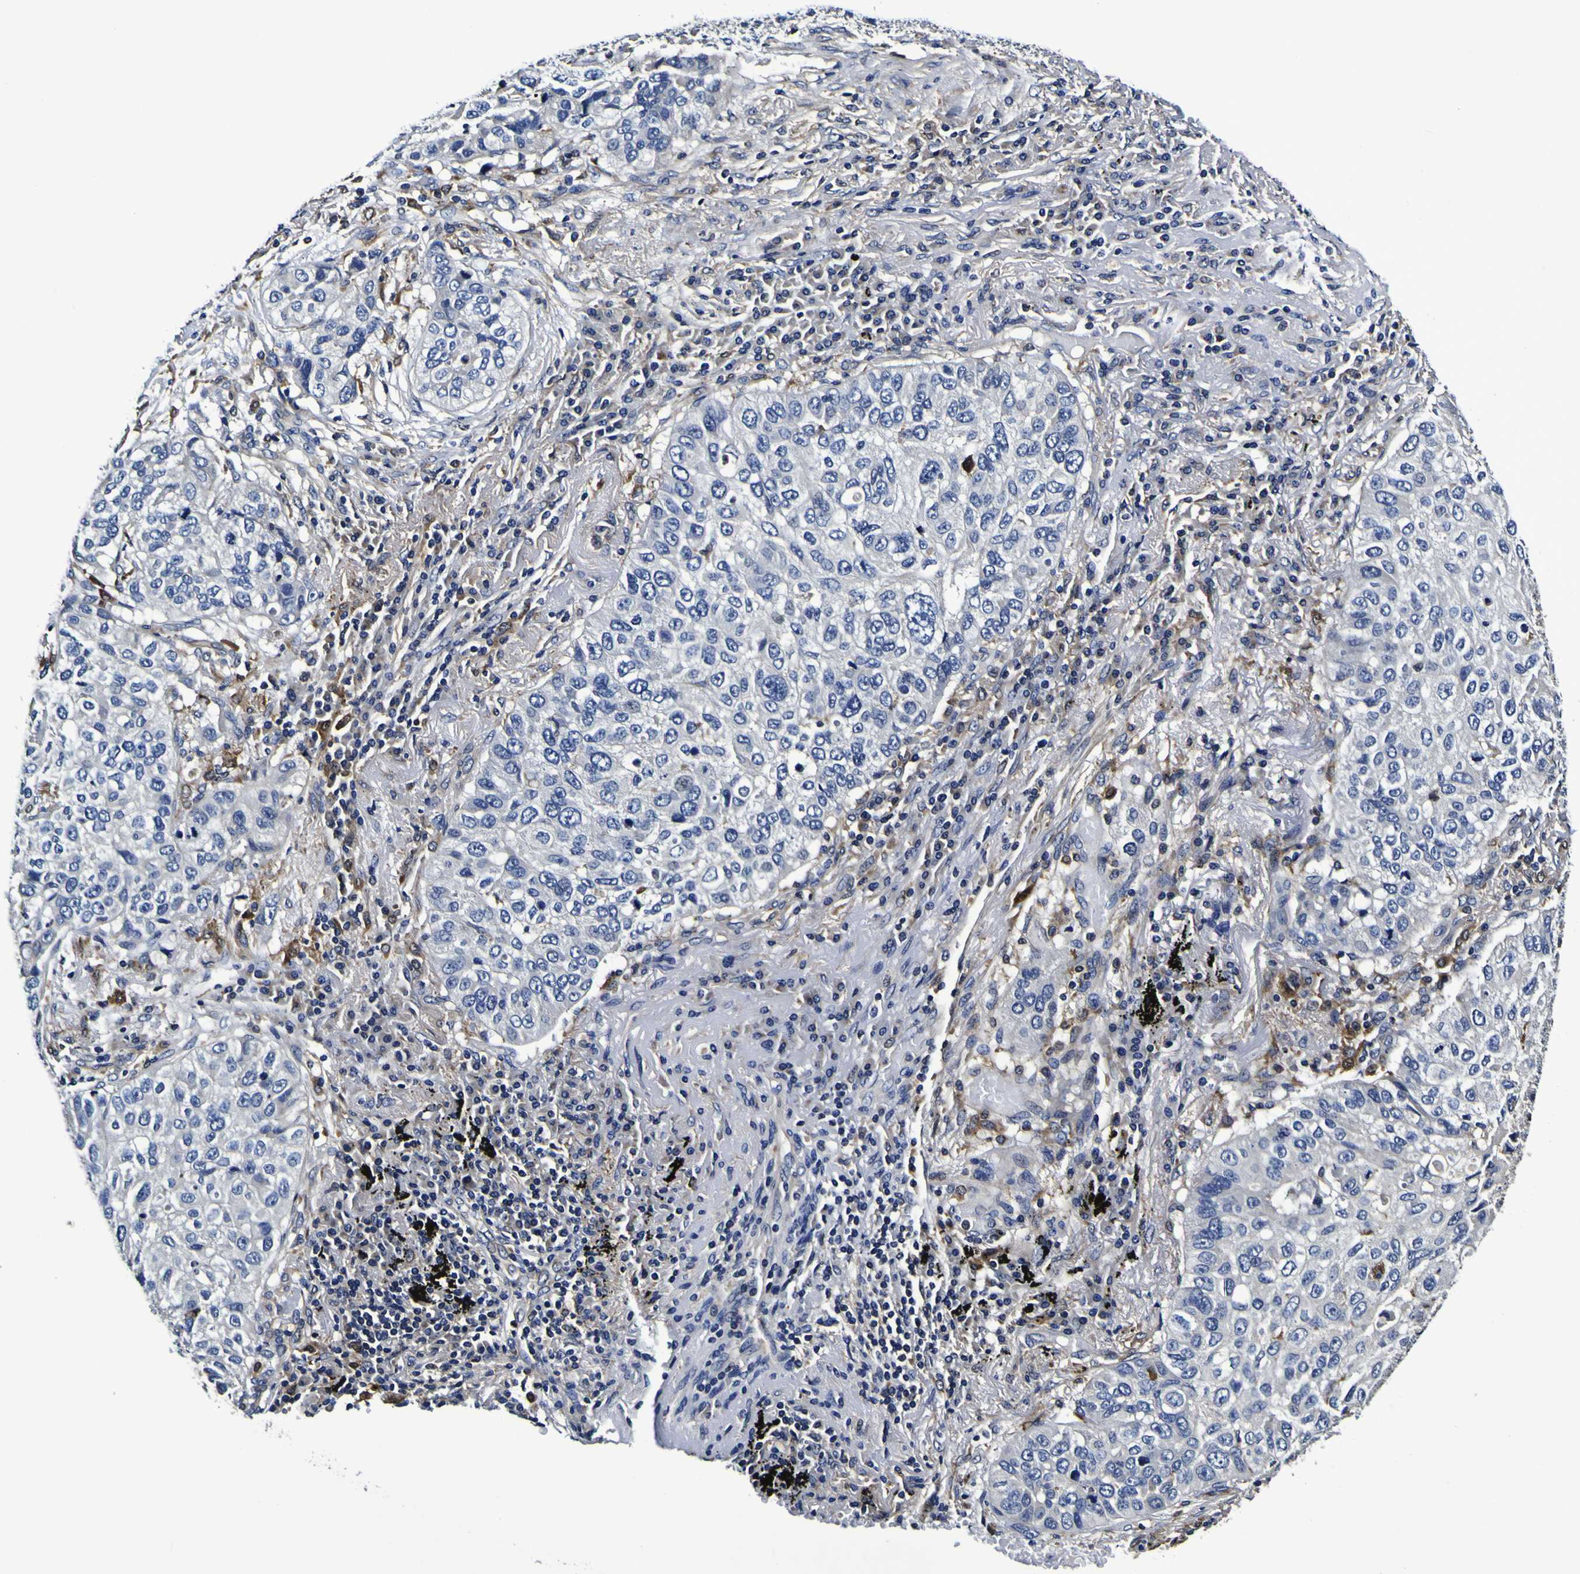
{"staining": {"intensity": "negative", "quantity": "none", "location": "none"}, "tissue": "lung cancer", "cell_type": "Tumor cells", "image_type": "cancer", "snomed": [{"axis": "morphology", "description": "Squamous cell carcinoma, NOS"}, {"axis": "topography", "description": "Lung"}], "caption": "Immunohistochemistry histopathology image of lung squamous cell carcinoma stained for a protein (brown), which demonstrates no expression in tumor cells. The staining was performed using DAB to visualize the protein expression in brown, while the nuclei were stained in blue with hematoxylin (Magnification: 20x).", "gene": "GPX1", "patient": {"sex": "male", "age": 57}}